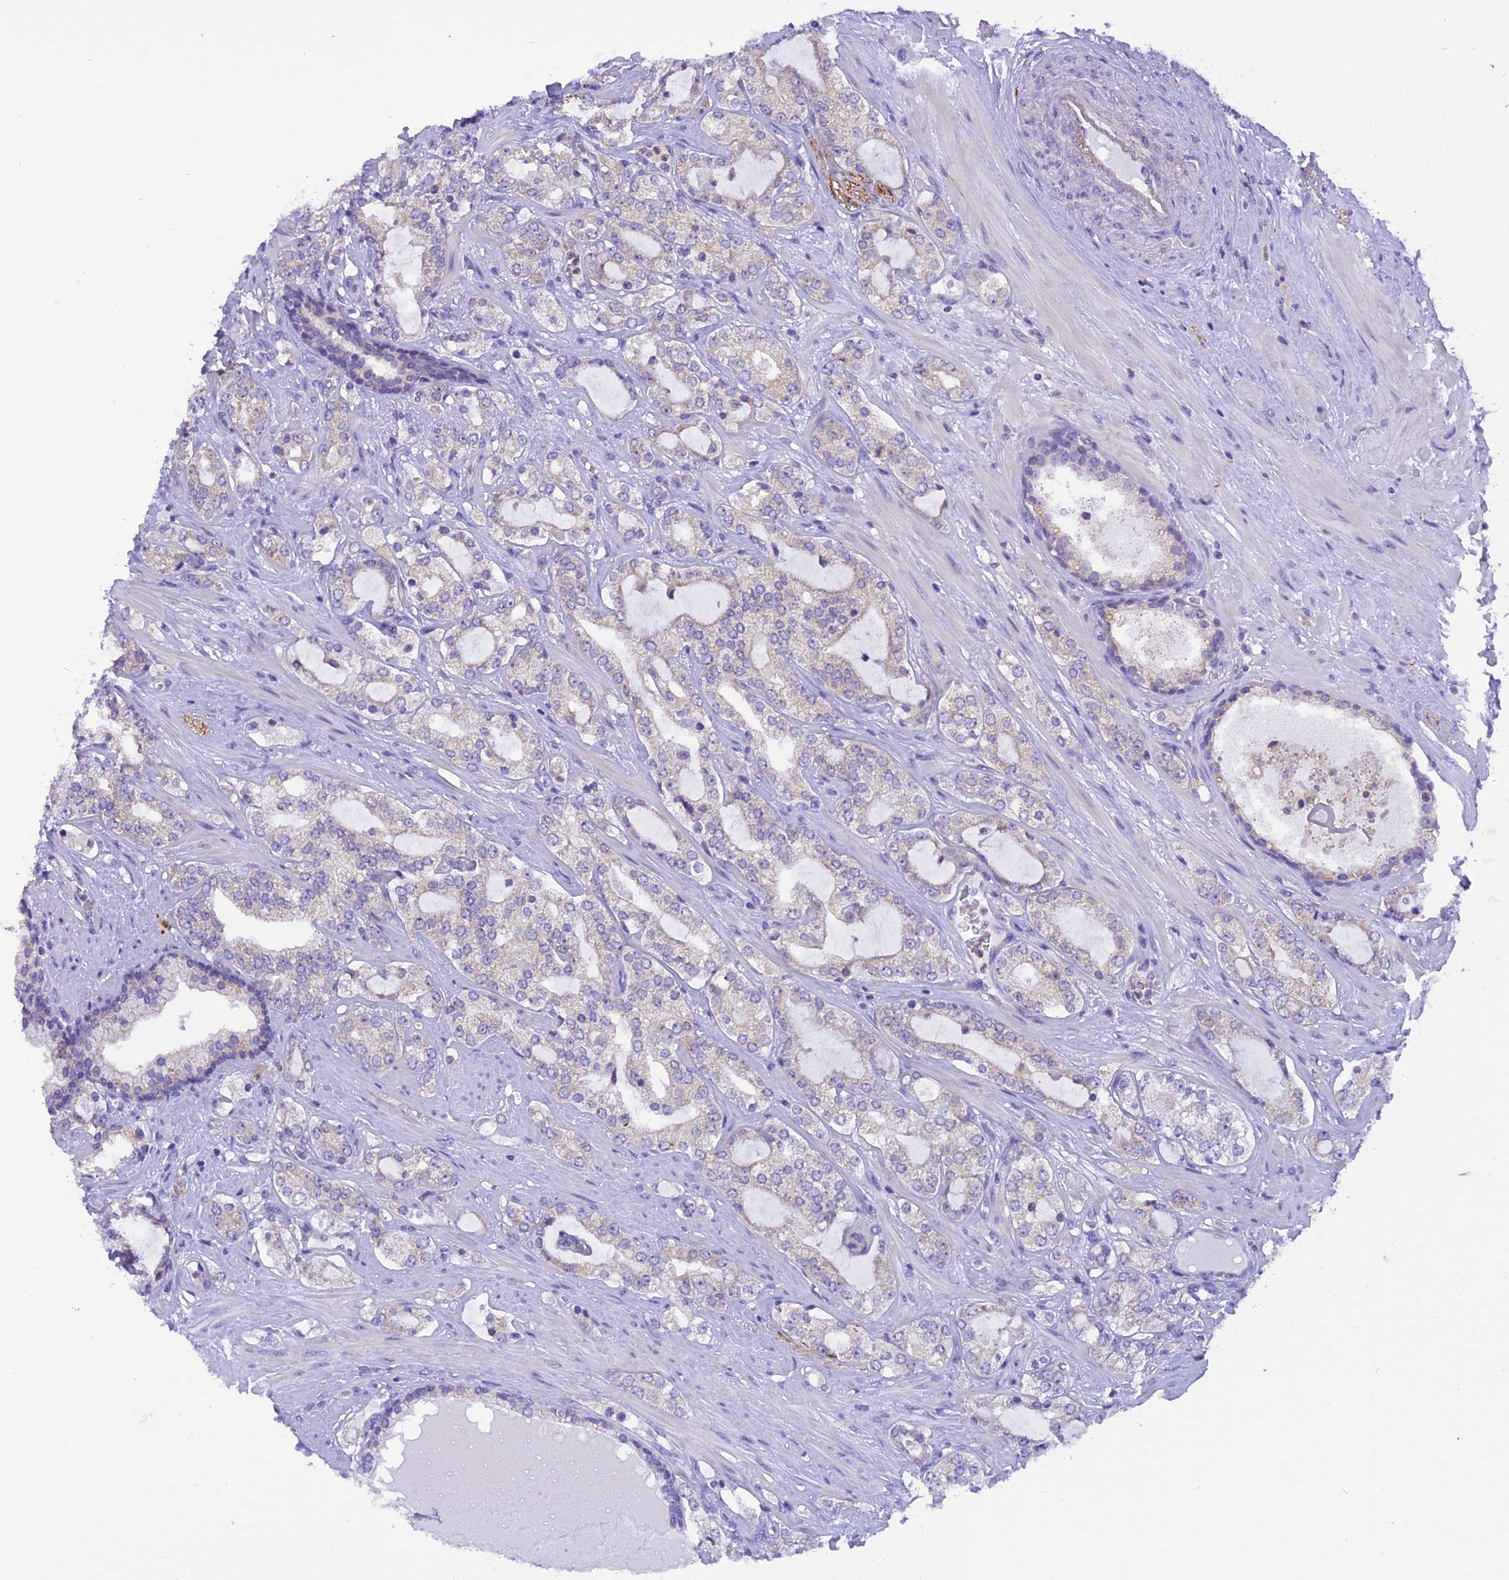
{"staining": {"intensity": "negative", "quantity": "none", "location": "none"}, "tissue": "prostate cancer", "cell_type": "Tumor cells", "image_type": "cancer", "snomed": [{"axis": "morphology", "description": "Adenocarcinoma, High grade"}, {"axis": "topography", "description": "Prostate"}], "caption": "Prostate cancer (high-grade adenocarcinoma) was stained to show a protein in brown. There is no significant positivity in tumor cells.", "gene": "TRIM3", "patient": {"sex": "male", "age": 64}}